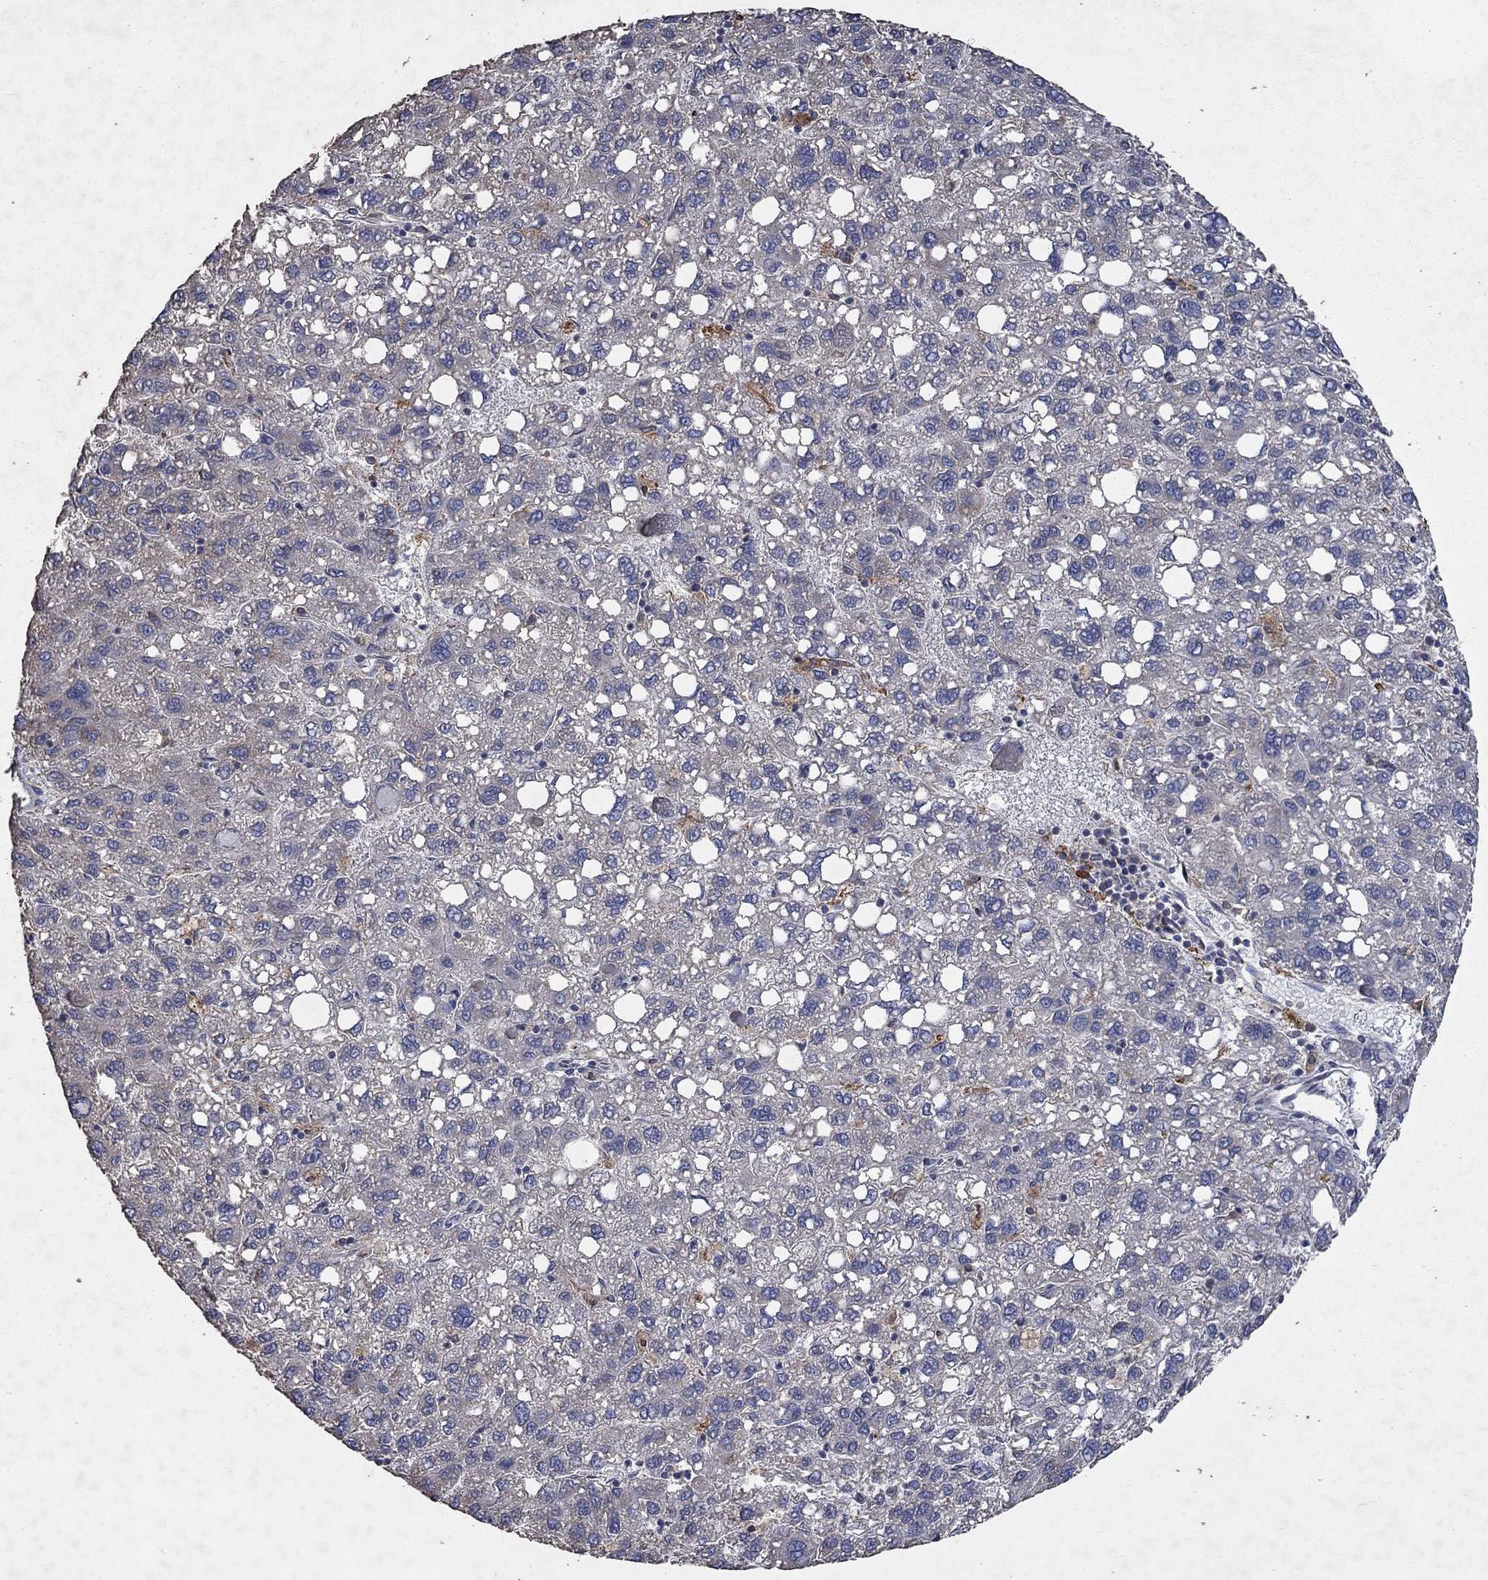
{"staining": {"intensity": "negative", "quantity": "none", "location": "none"}, "tissue": "liver cancer", "cell_type": "Tumor cells", "image_type": "cancer", "snomed": [{"axis": "morphology", "description": "Carcinoma, Hepatocellular, NOS"}, {"axis": "topography", "description": "Liver"}], "caption": "Protein analysis of liver hepatocellular carcinoma exhibits no significant positivity in tumor cells.", "gene": "NCEH1", "patient": {"sex": "female", "age": 82}}